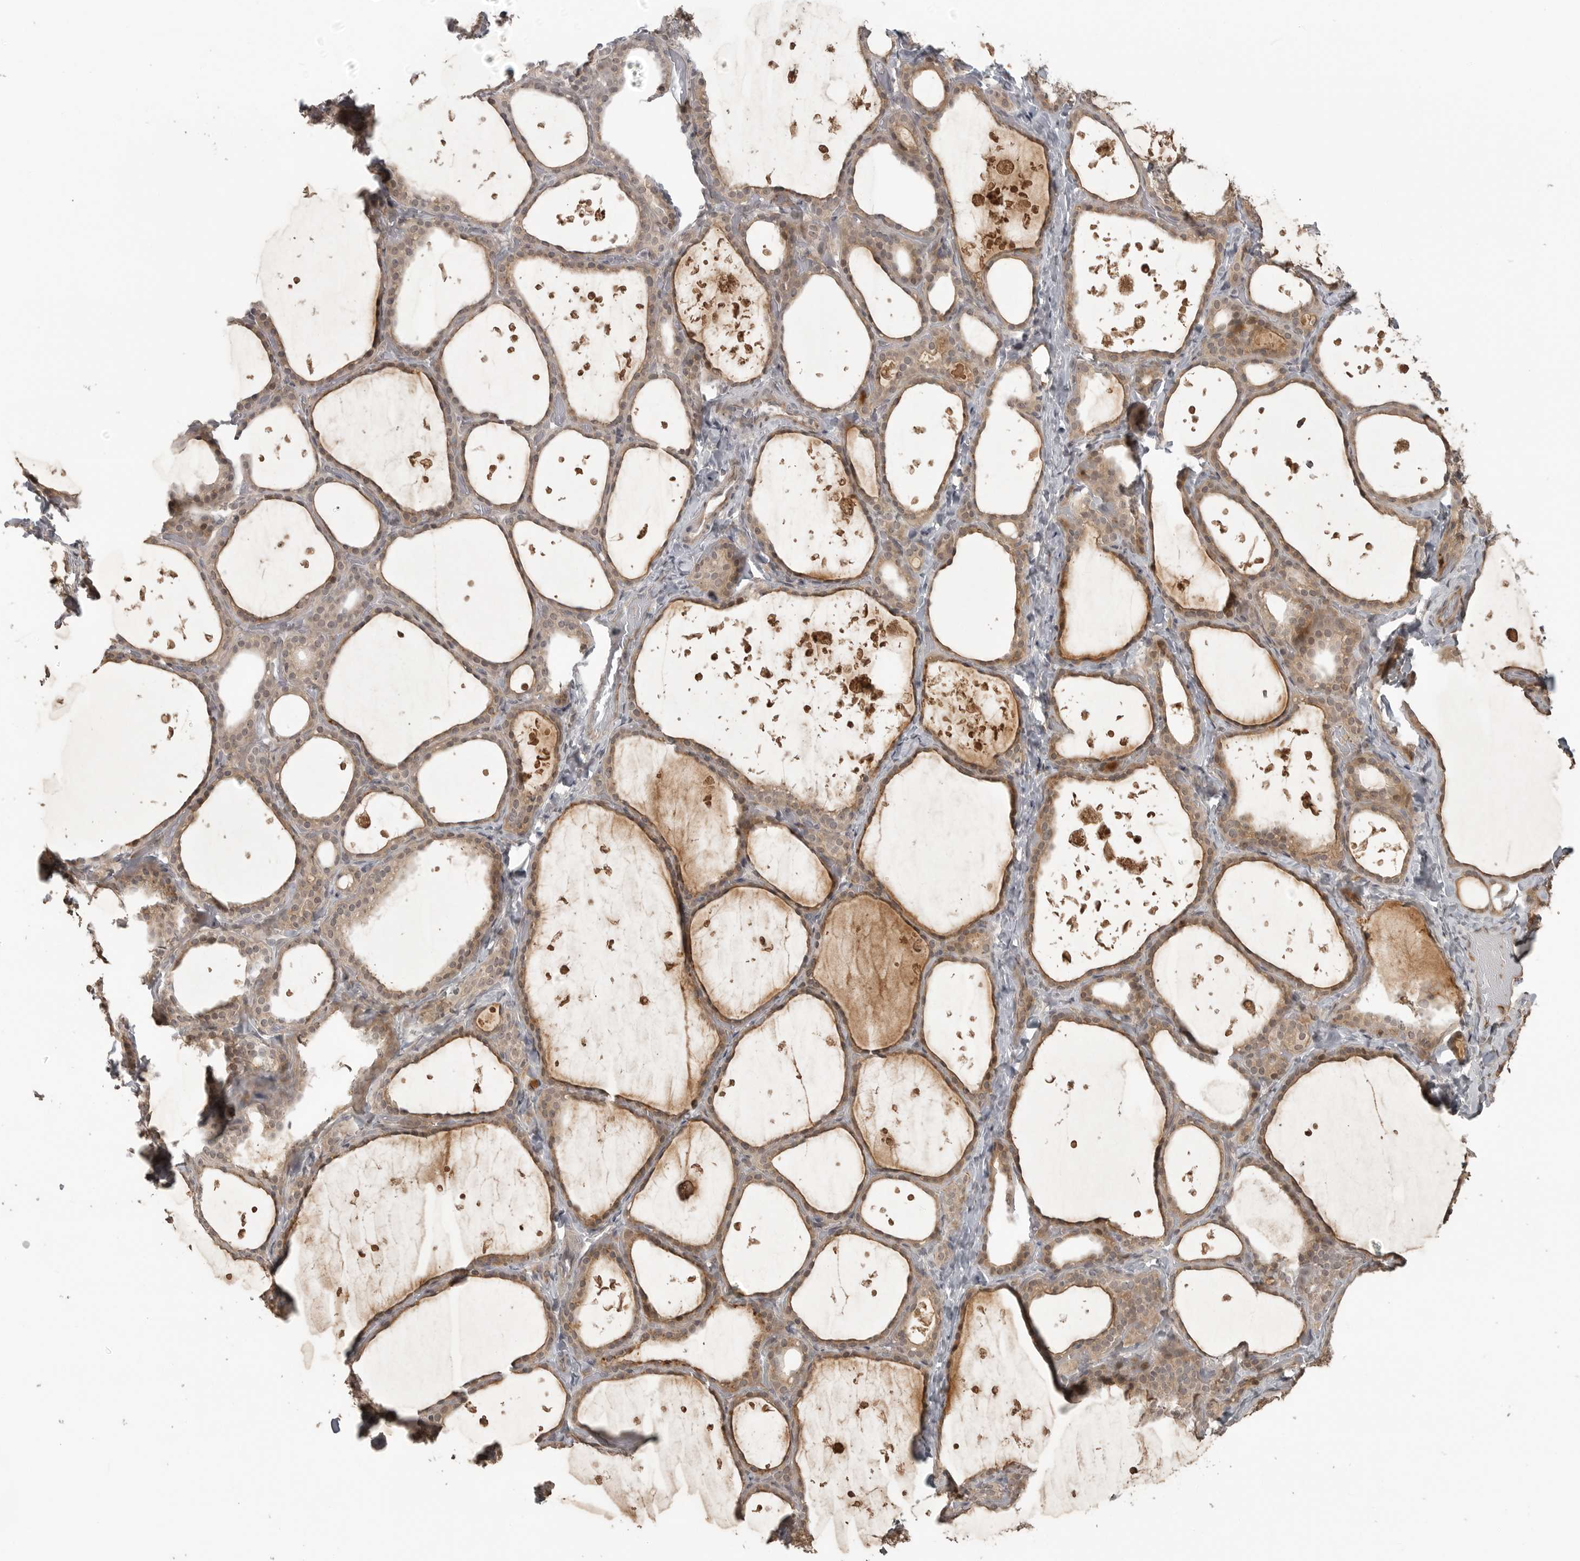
{"staining": {"intensity": "weak", "quantity": ">75%", "location": "cytoplasmic/membranous"}, "tissue": "thyroid gland", "cell_type": "Glandular cells", "image_type": "normal", "snomed": [{"axis": "morphology", "description": "Normal tissue, NOS"}, {"axis": "topography", "description": "Thyroid gland"}], "caption": "IHC photomicrograph of benign thyroid gland stained for a protein (brown), which reveals low levels of weak cytoplasmic/membranous staining in about >75% of glandular cells.", "gene": "SMG8", "patient": {"sex": "female", "age": 44}}